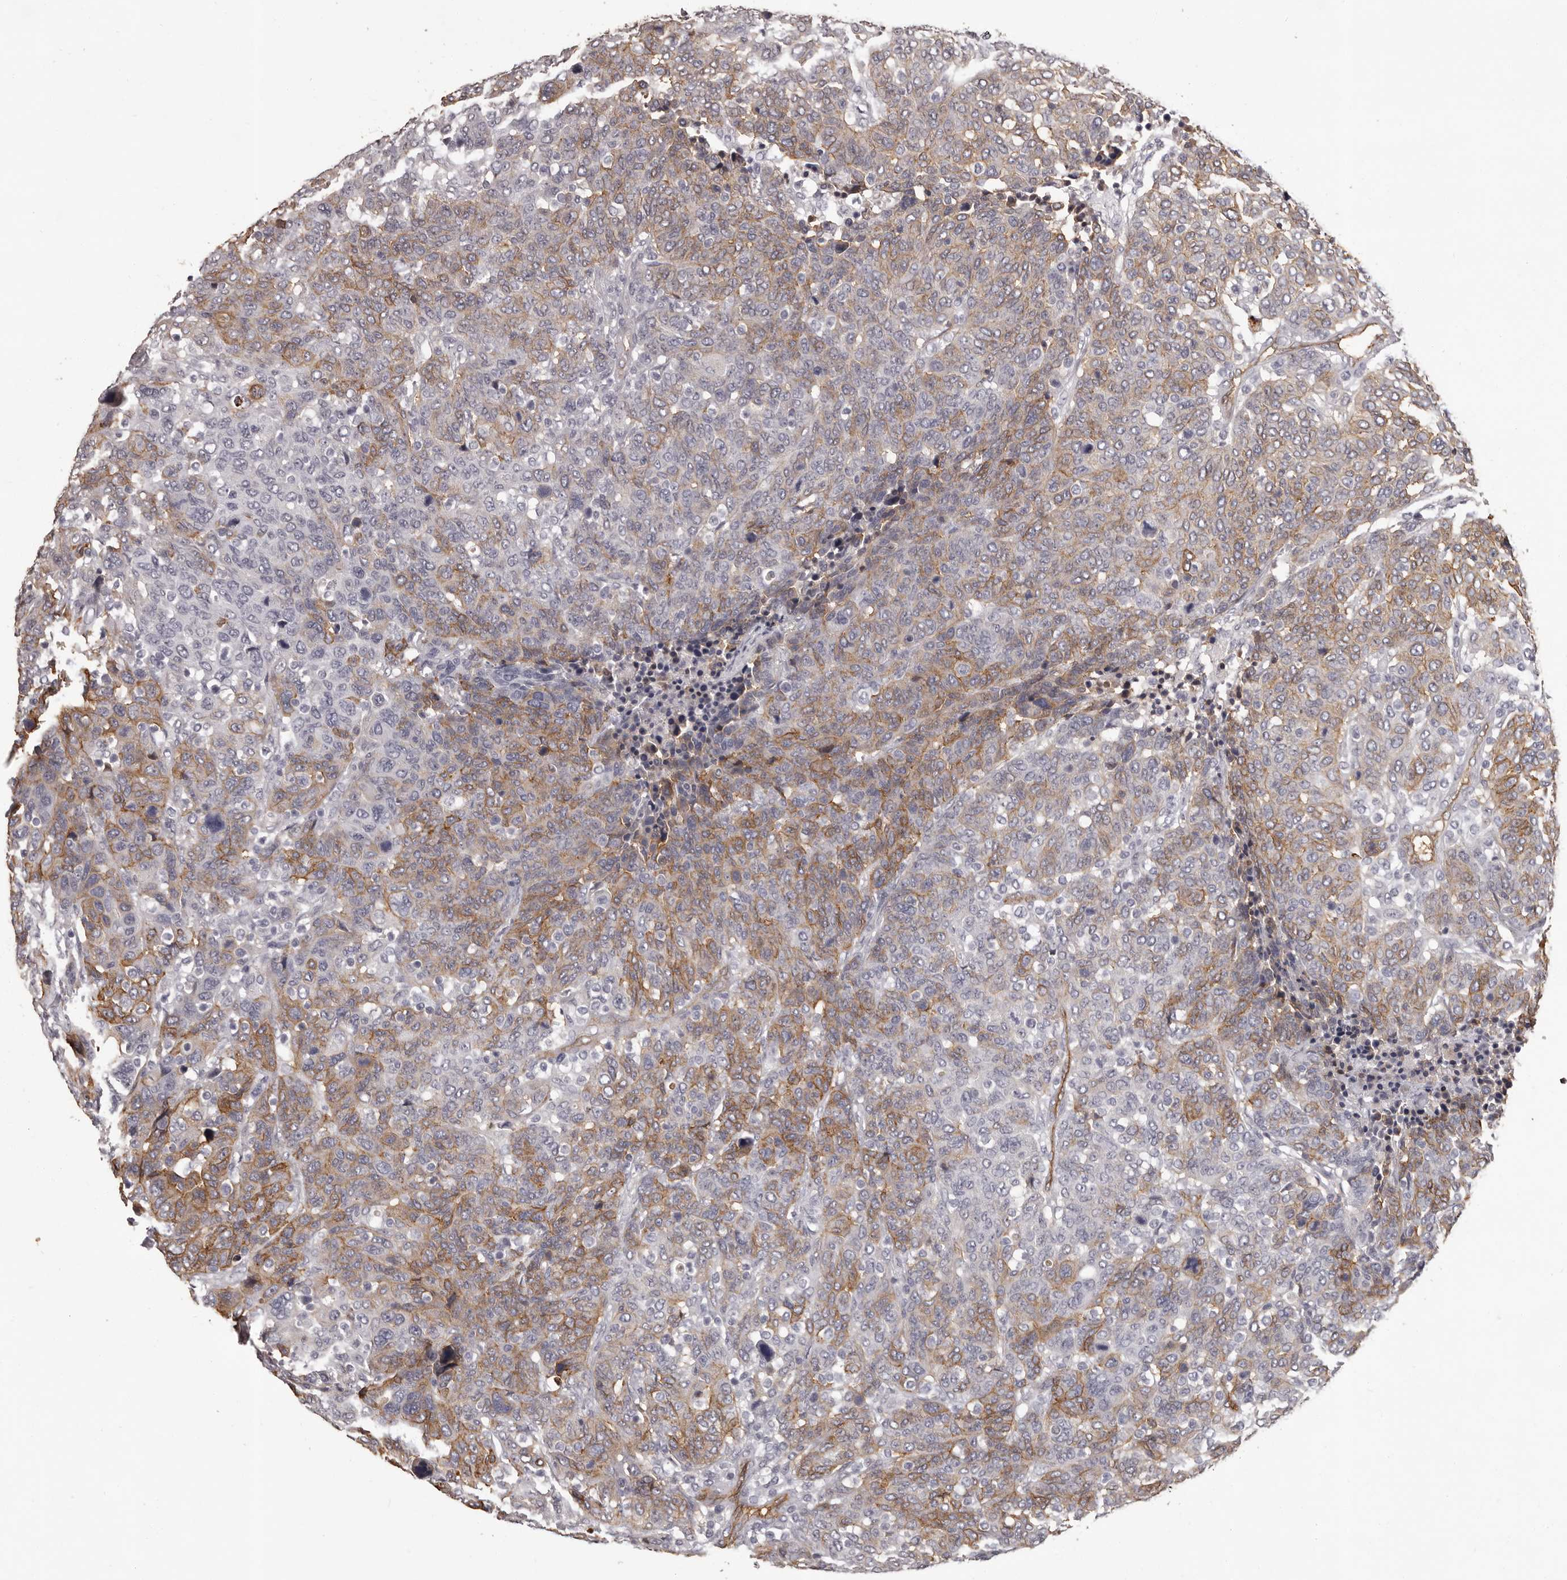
{"staining": {"intensity": "moderate", "quantity": "25%-75%", "location": "cytoplasmic/membranous"}, "tissue": "breast cancer", "cell_type": "Tumor cells", "image_type": "cancer", "snomed": [{"axis": "morphology", "description": "Duct carcinoma"}, {"axis": "topography", "description": "Breast"}], "caption": "Tumor cells show medium levels of moderate cytoplasmic/membranous expression in approximately 25%-75% of cells in human breast cancer (infiltrating ductal carcinoma).", "gene": "GPR78", "patient": {"sex": "female", "age": 37}}